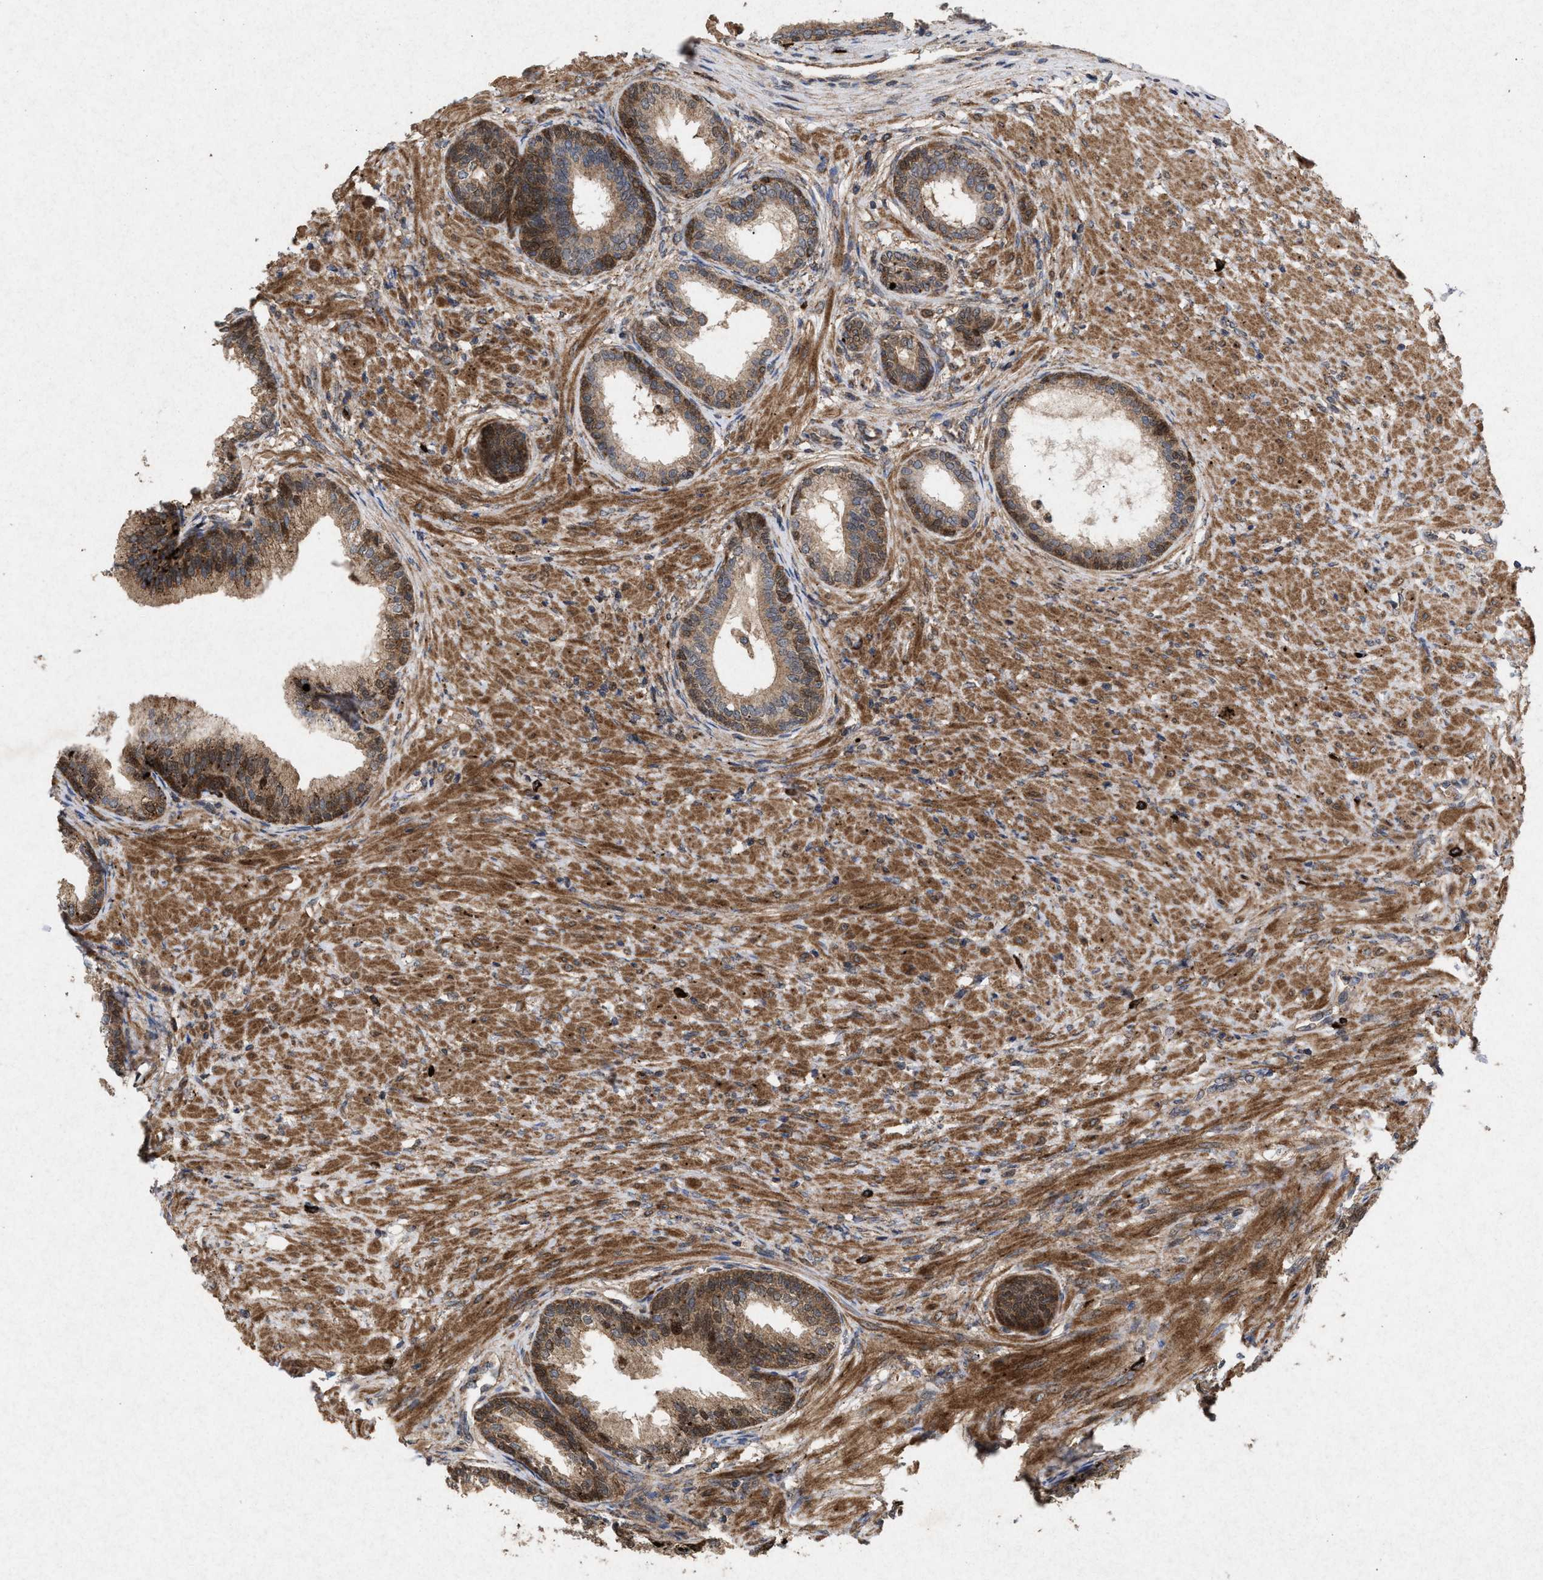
{"staining": {"intensity": "moderate", "quantity": ">75%", "location": "cytoplasmic/membranous,nuclear"}, "tissue": "prostate", "cell_type": "Glandular cells", "image_type": "normal", "snomed": [{"axis": "morphology", "description": "Normal tissue, NOS"}, {"axis": "topography", "description": "Prostate"}], "caption": "Protein expression analysis of normal human prostate reveals moderate cytoplasmic/membranous,nuclear positivity in about >75% of glandular cells. (IHC, brightfield microscopy, high magnification).", "gene": "MSI2", "patient": {"sex": "male", "age": 76}}